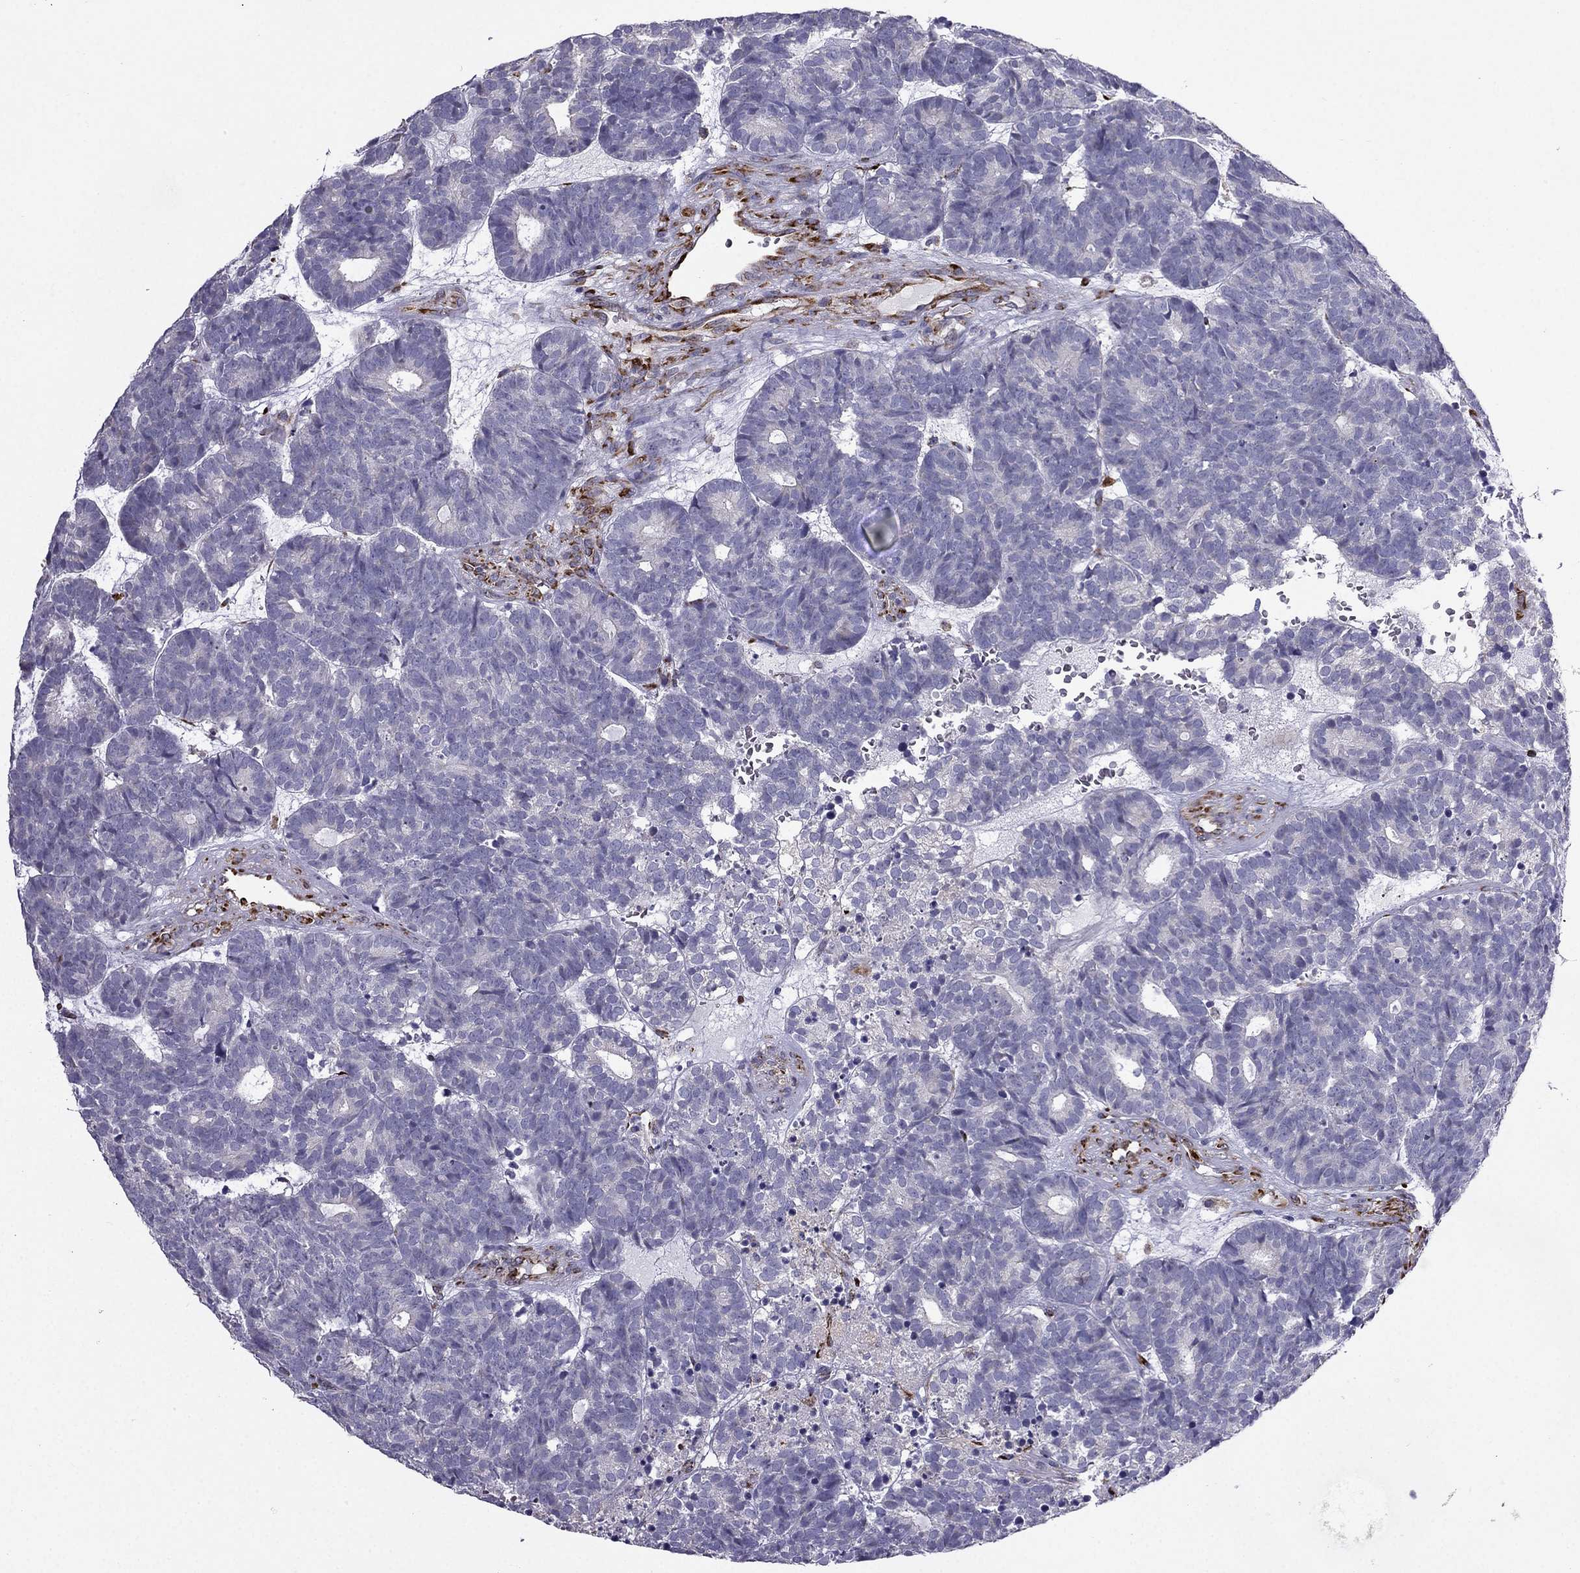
{"staining": {"intensity": "negative", "quantity": "none", "location": "none"}, "tissue": "head and neck cancer", "cell_type": "Tumor cells", "image_type": "cancer", "snomed": [{"axis": "morphology", "description": "Adenocarcinoma, NOS"}, {"axis": "topography", "description": "Head-Neck"}], "caption": "An image of human head and neck cancer is negative for staining in tumor cells.", "gene": "IKBIP", "patient": {"sex": "female", "age": 81}}